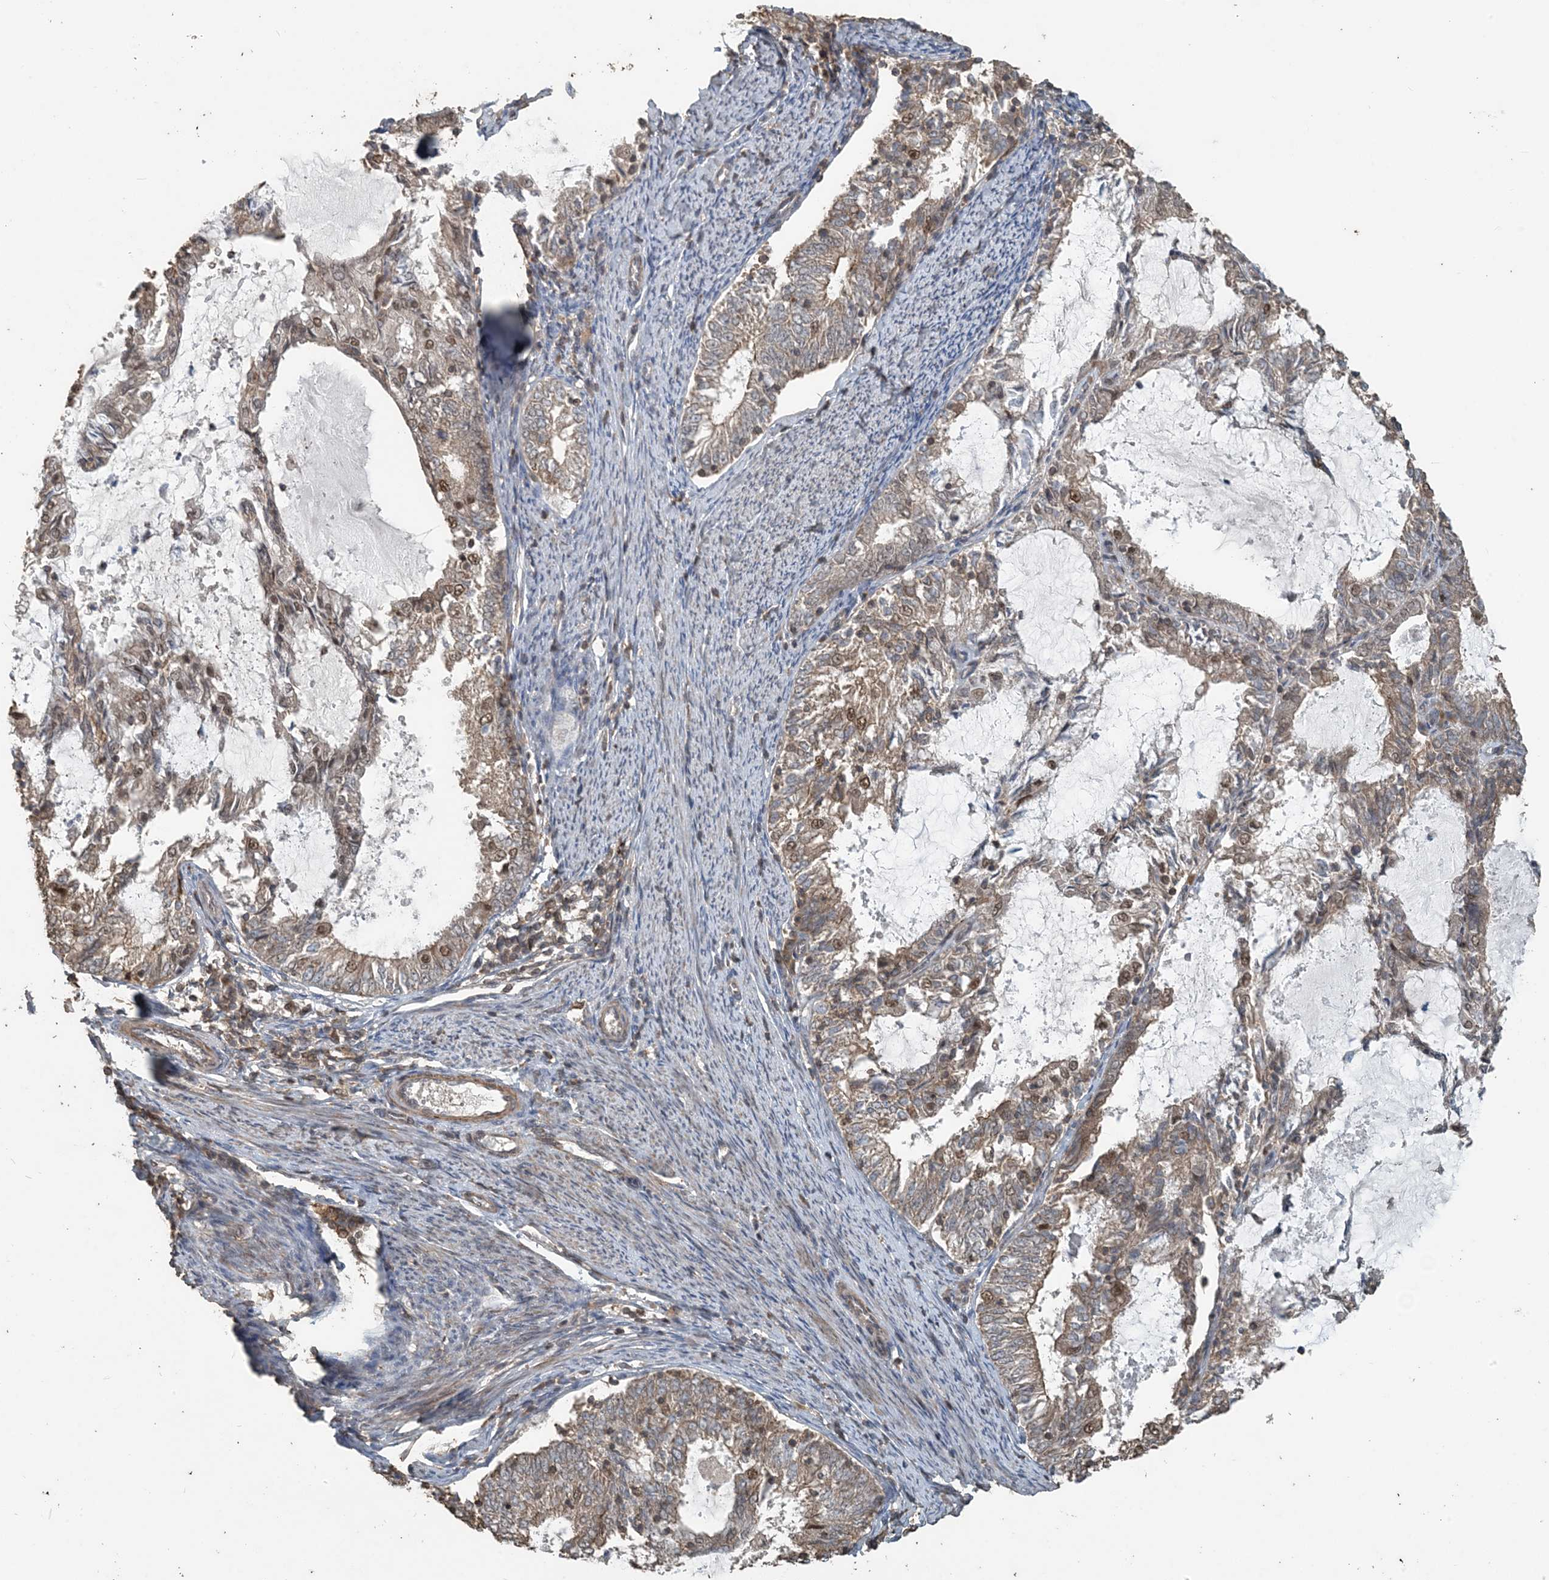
{"staining": {"intensity": "moderate", "quantity": "<25%", "location": "cytoplasmic/membranous,nuclear"}, "tissue": "endometrial cancer", "cell_type": "Tumor cells", "image_type": "cancer", "snomed": [{"axis": "morphology", "description": "Adenocarcinoma, NOS"}, {"axis": "topography", "description": "Endometrium"}], "caption": "The micrograph reveals immunohistochemical staining of adenocarcinoma (endometrial). There is moderate cytoplasmic/membranous and nuclear staining is seen in approximately <25% of tumor cells. (IHC, brightfield microscopy, high magnification).", "gene": "ZC3H12A", "patient": {"sex": "female", "age": 57}}